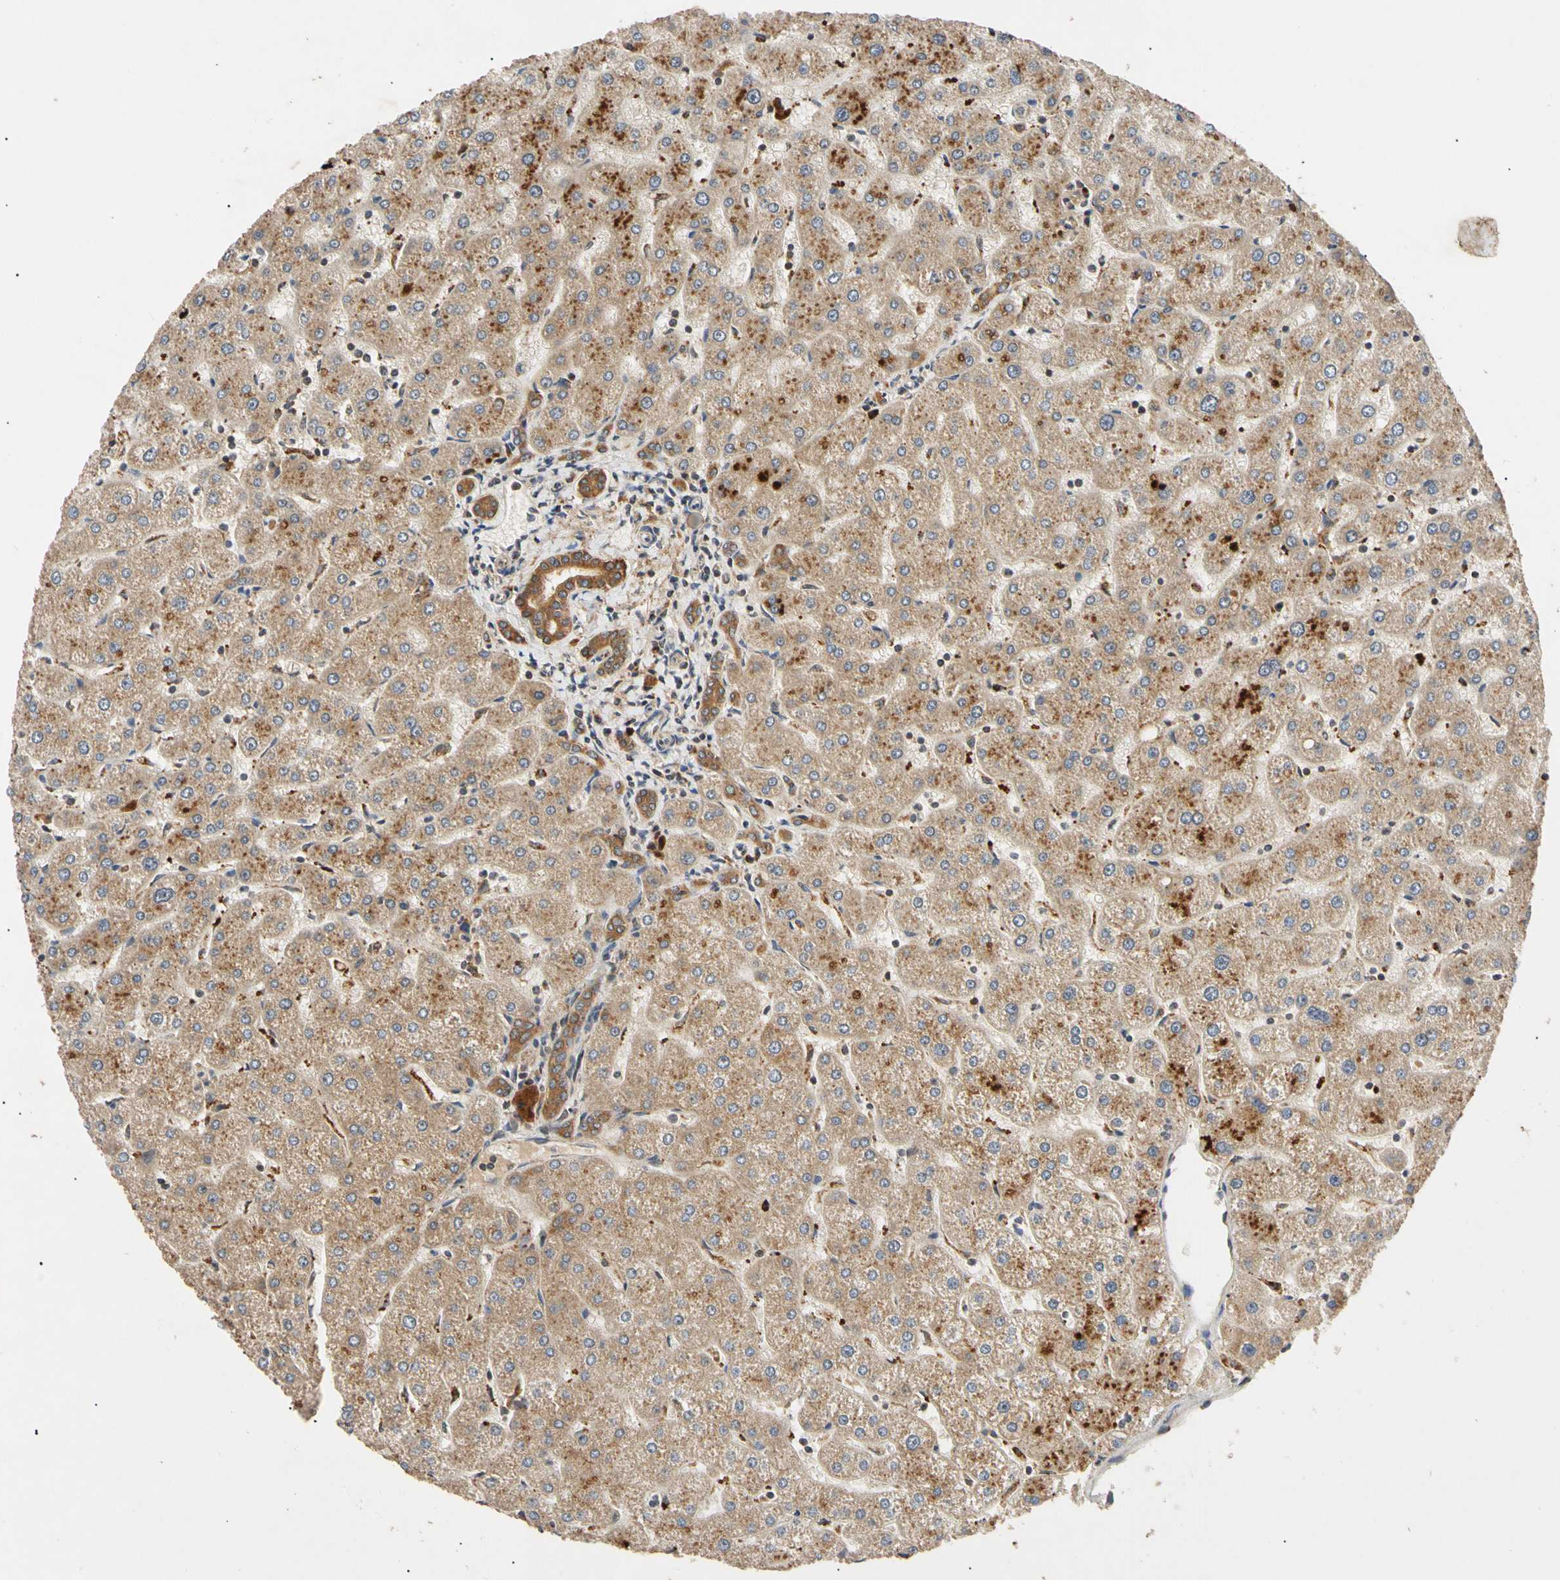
{"staining": {"intensity": "strong", "quantity": ">75%", "location": "cytoplasmic/membranous"}, "tissue": "liver", "cell_type": "Cholangiocytes", "image_type": "normal", "snomed": [{"axis": "morphology", "description": "Normal tissue, NOS"}, {"axis": "topography", "description": "Liver"}], "caption": "A high amount of strong cytoplasmic/membranous expression is present in approximately >75% of cholangiocytes in benign liver.", "gene": "MRPS22", "patient": {"sex": "male", "age": 67}}